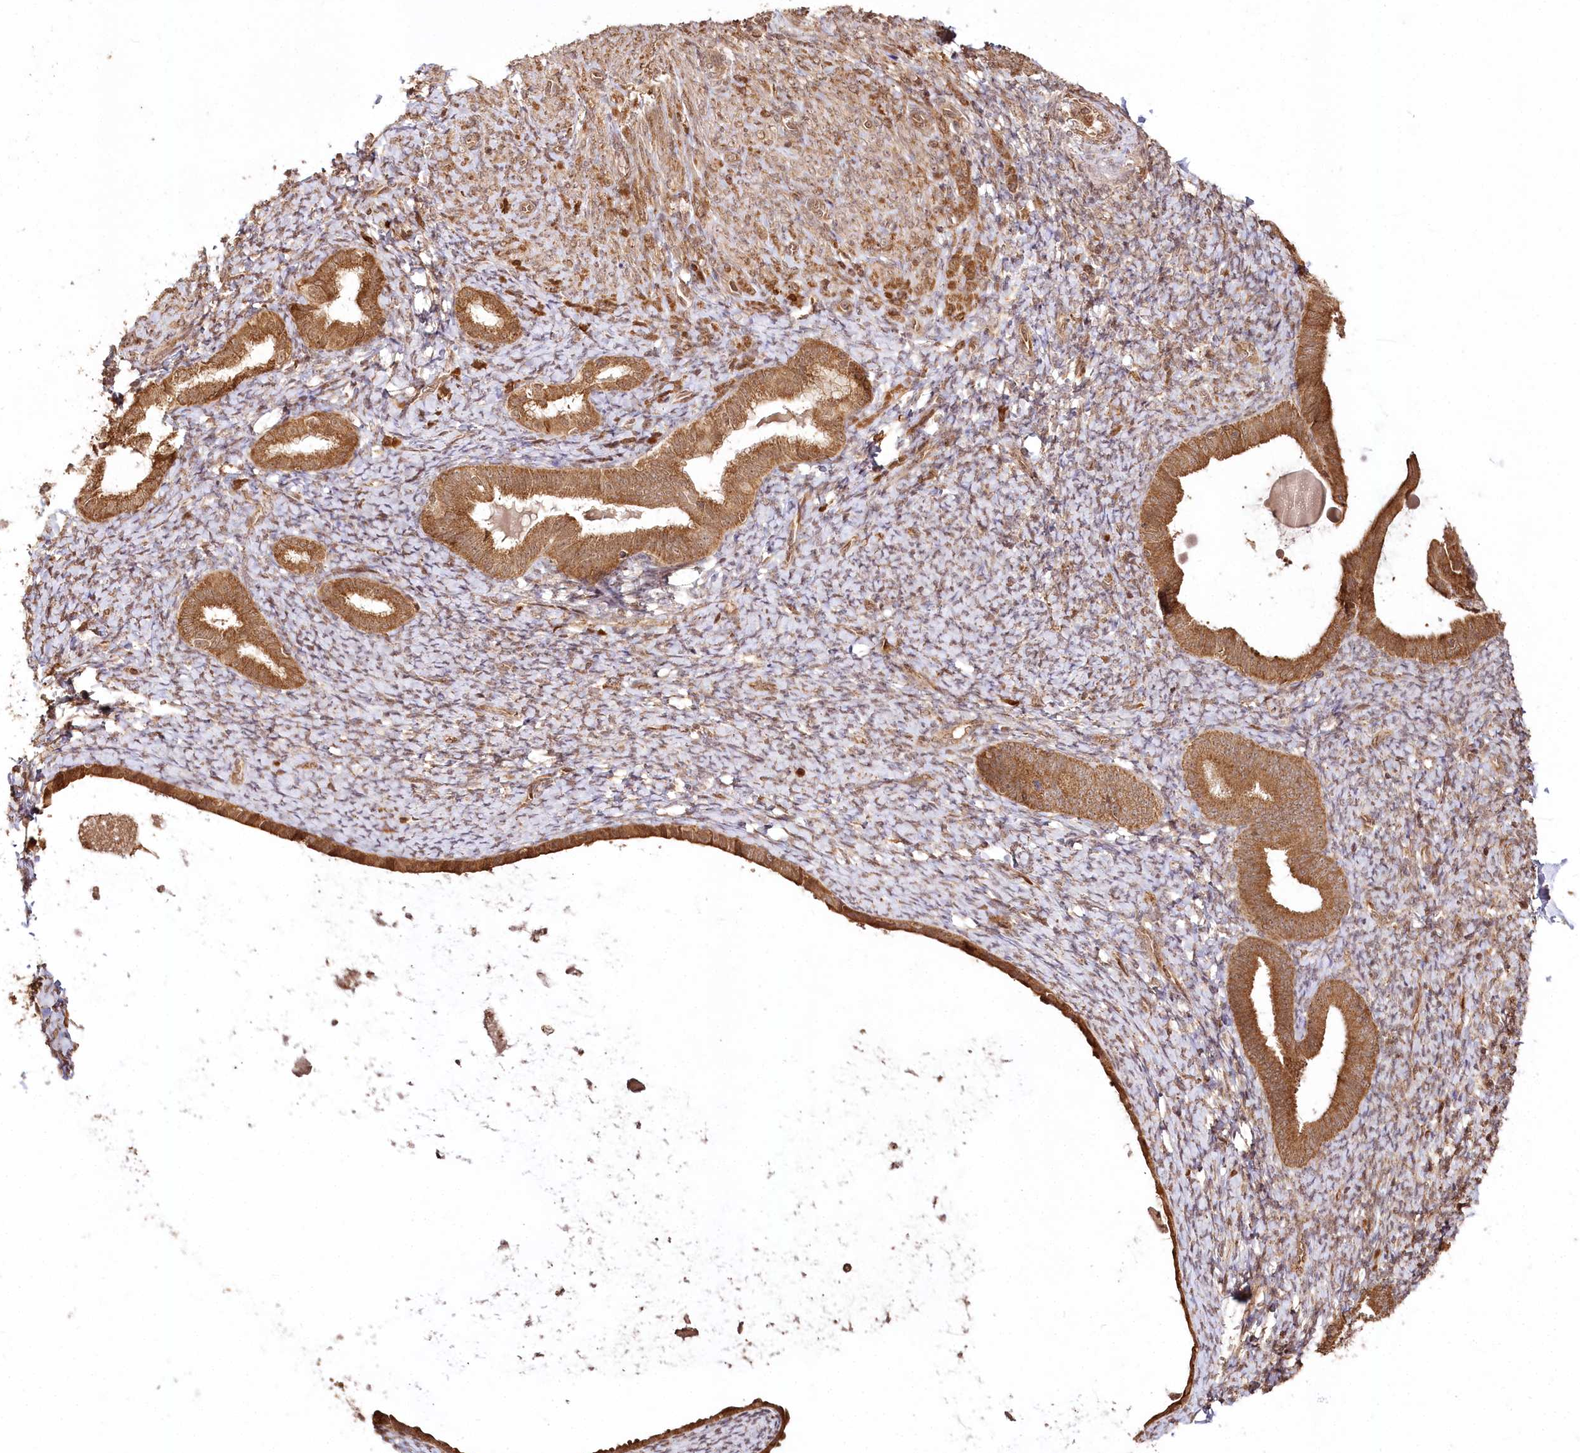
{"staining": {"intensity": "moderate", "quantity": ">75%", "location": "cytoplasmic/membranous,nuclear"}, "tissue": "endometrium", "cell_type": "Cells in endometrial stroma", "image_type": "normal", "snomed": [{"axis": "morphology", "description": "Normal tissue, NOS"}, {"axis": "topography", "description": "Endometrium"}], "caption": "High-power microscopy captured an immunohistochemistry image of benign endometrium, revealing moderate cytoplasmic/membranous,nuclear positivity in about >75% of cells in endometrial stroma.", "gene": "ULK2", "patient": {"sex": "female", "age": 72}}